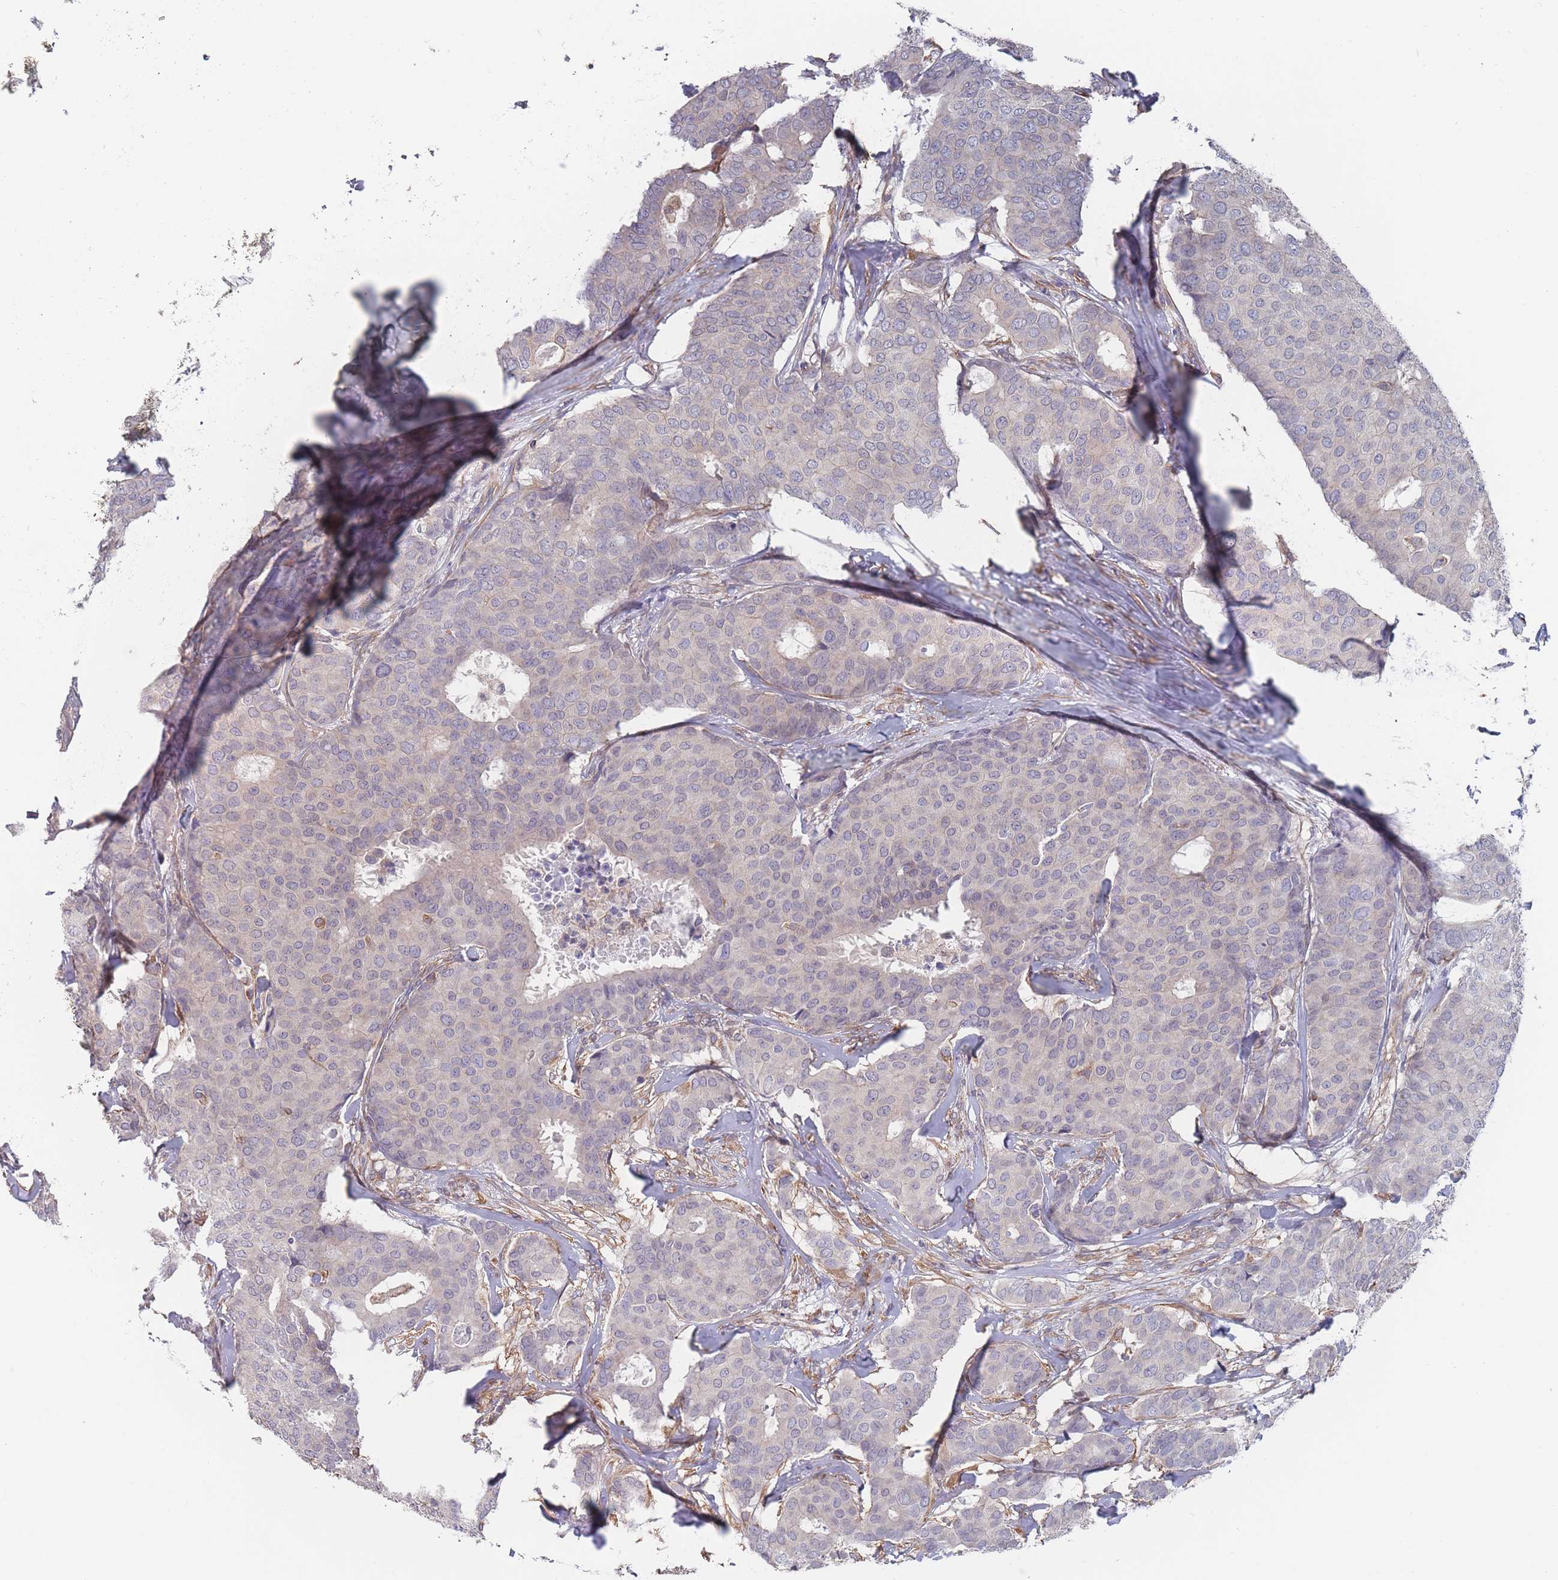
{"staining": {"intensity": "negative", "quantity": "none", "location": "none"}, "tissue": "breast cancer", "cell_type": "Tumor cells", "image_type": "cancer", "snomed": [{"axis": "morphology", "description": "Duct carcinoma"}, {"axis": "topography", "description": "Breast"}], "caption": "An immunohistochemistry micrograph of intraductal carcinoma (breast) is shown. There is no staining in tumor cells of intraductal carcinoma (breast).", "gene": "SLC1A6", "patient": {"sex": "female", "age": 75}}